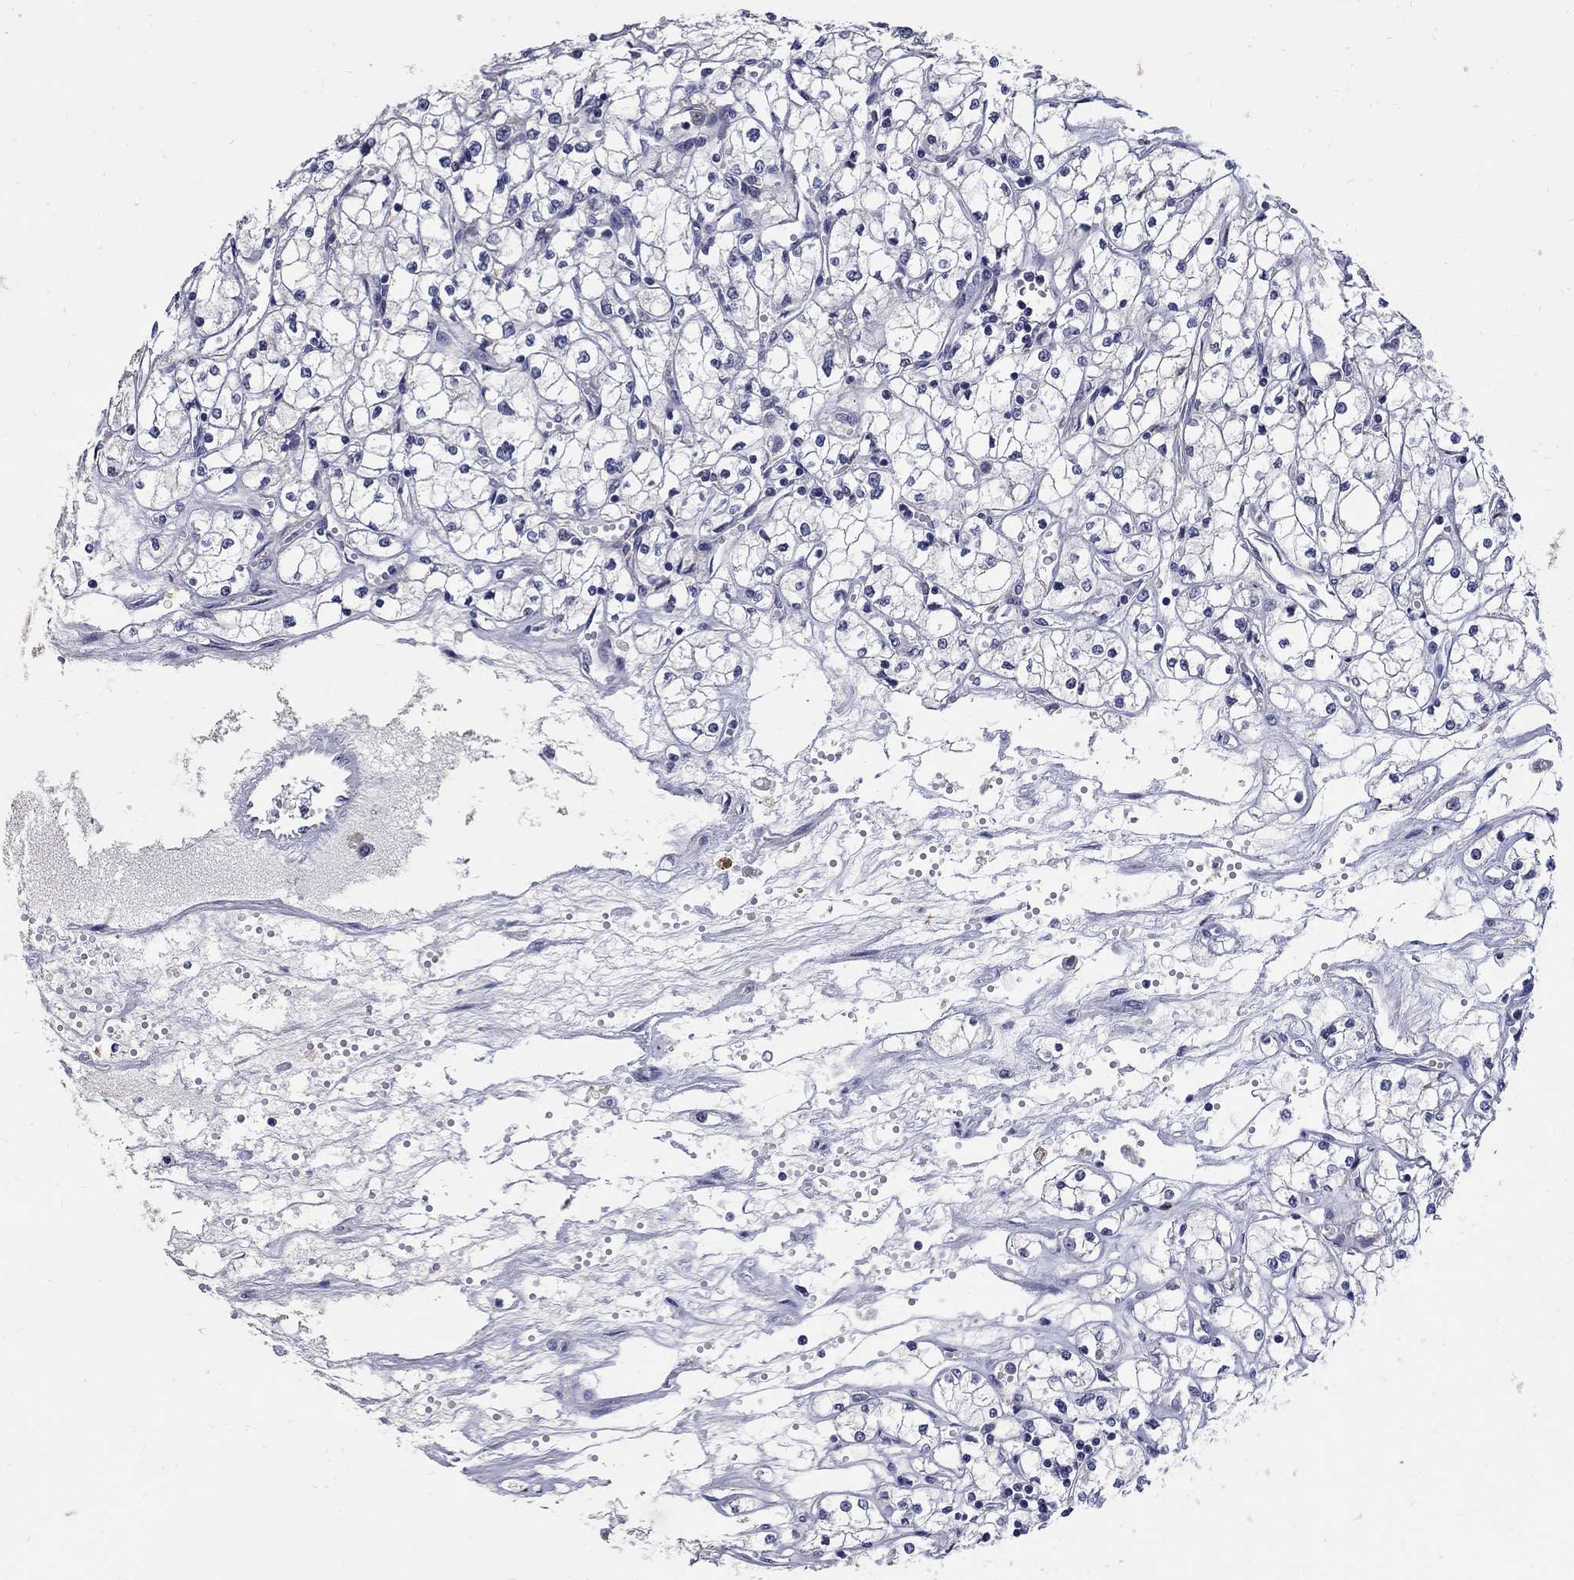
{"staining": {"intensity": "negative", "quantity": "none", "location": "none"}, "tissue": "renal cancer", "cell_type": "Tumor cells", "image_type": "cancer", "snomed": [{"axis": "morphology", "description": "Adenocarcinoma, NOS"}, {"axis": "topography", "description": "Kidney"}], "caption": "An immunohistochemistry (IHC) photomicrograph of adenocarcinoma (renal) is shown. There is no staining in tumor cells of adenocarcinoma (renal).", "gene": "CETN1", "patient": {"sex": "male", "age": 67}}